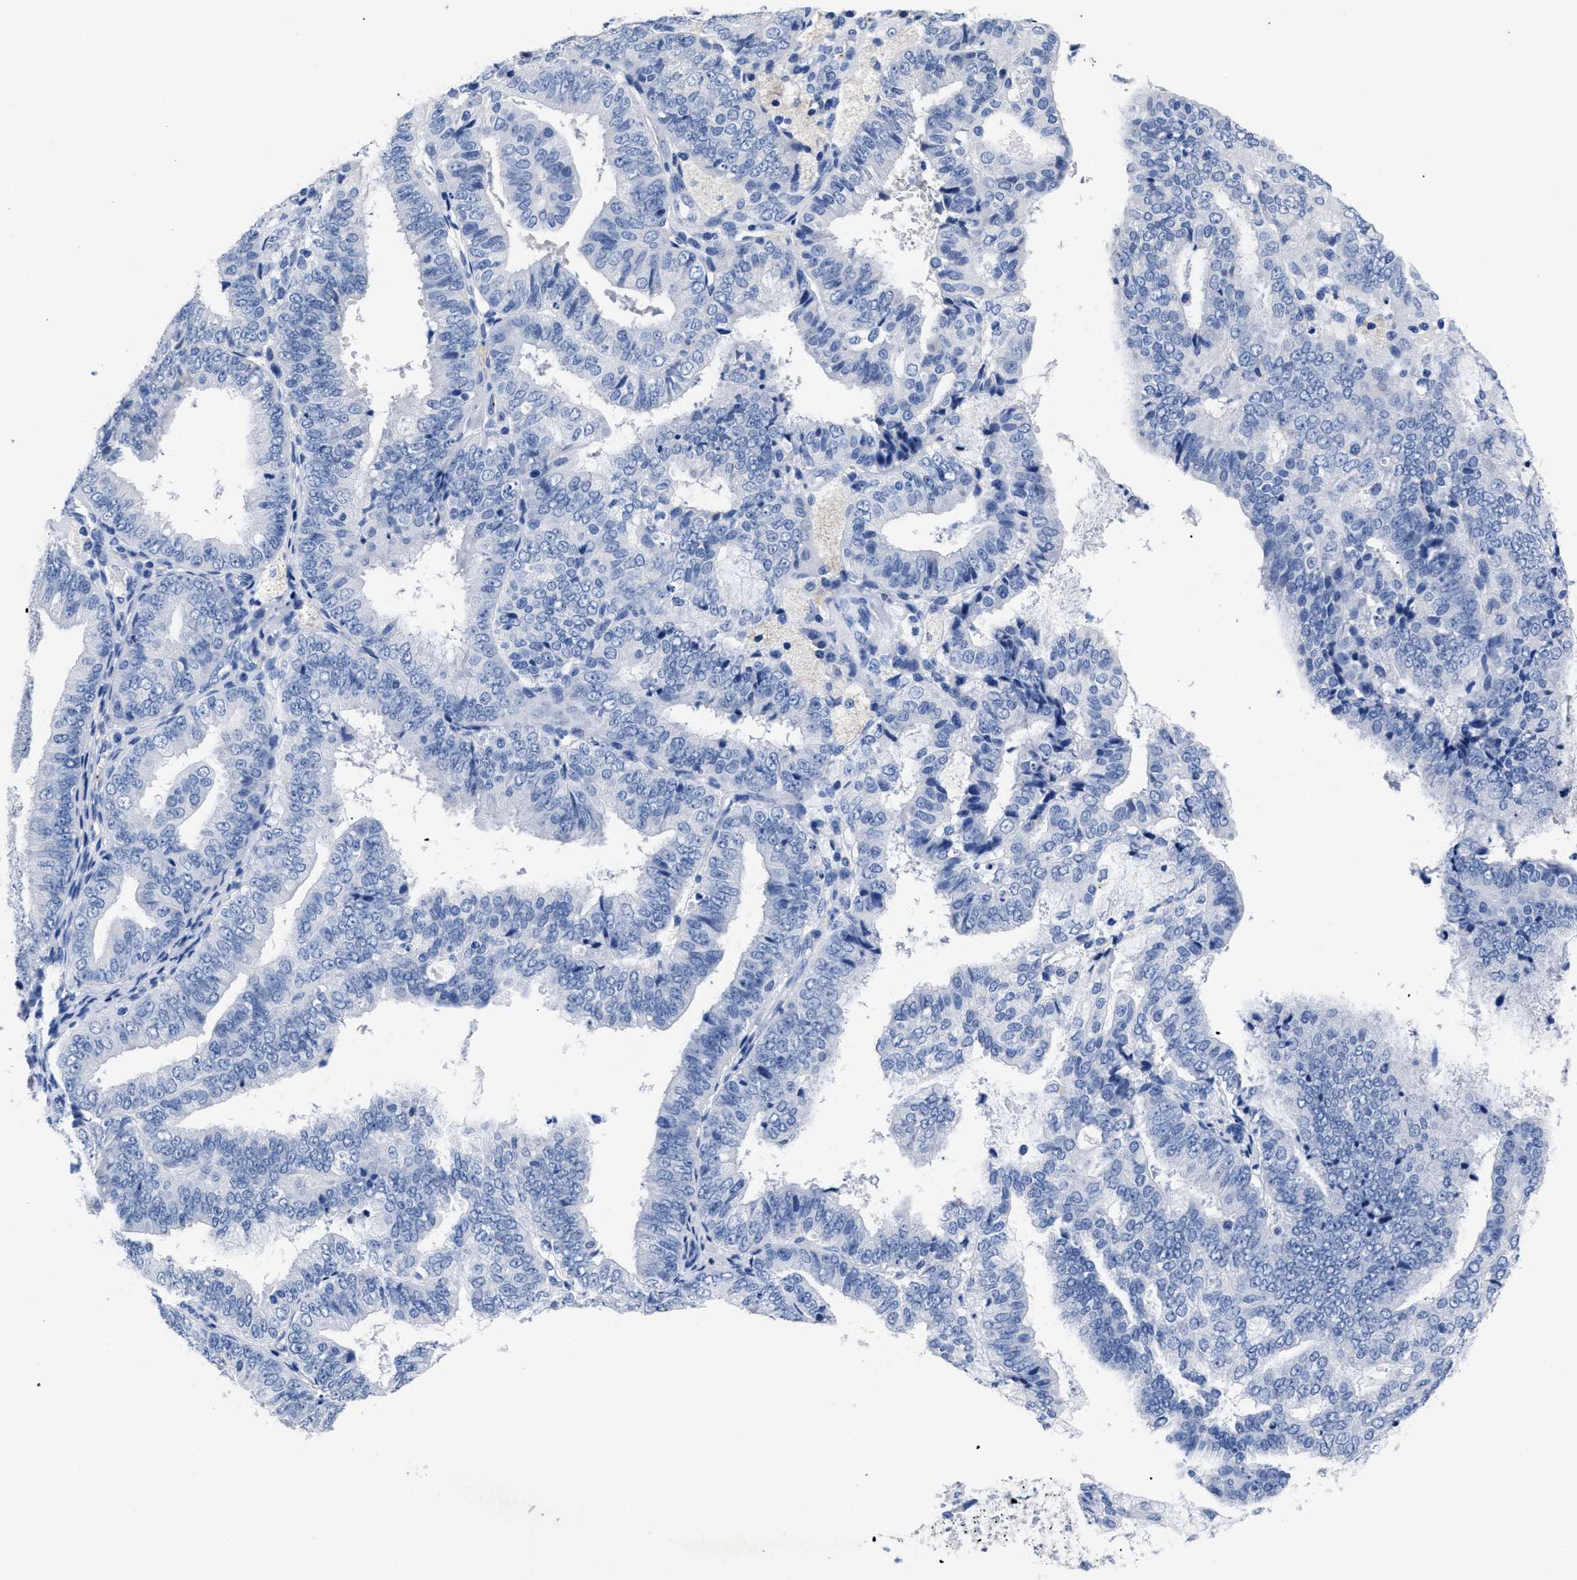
{"staining": {"intensity": "negative", "quantity": "none", "location": "none"}, "tissue": "endometrial cancer", "cell_type": "Tumor cells", "image_type": "cancer", "snomed": [{"axis": "morphology", "description": "Adenocarcinoma, NOS"}, {"axis": "topography", "description": "Endometrium"}], "caption": "The IHC photomicrograph has no significant expression in tumor cells of adenocarcinoma (endometrial) tissue.", "gene": "TREML1", "patient": {"sex": "female", "age": 63}}